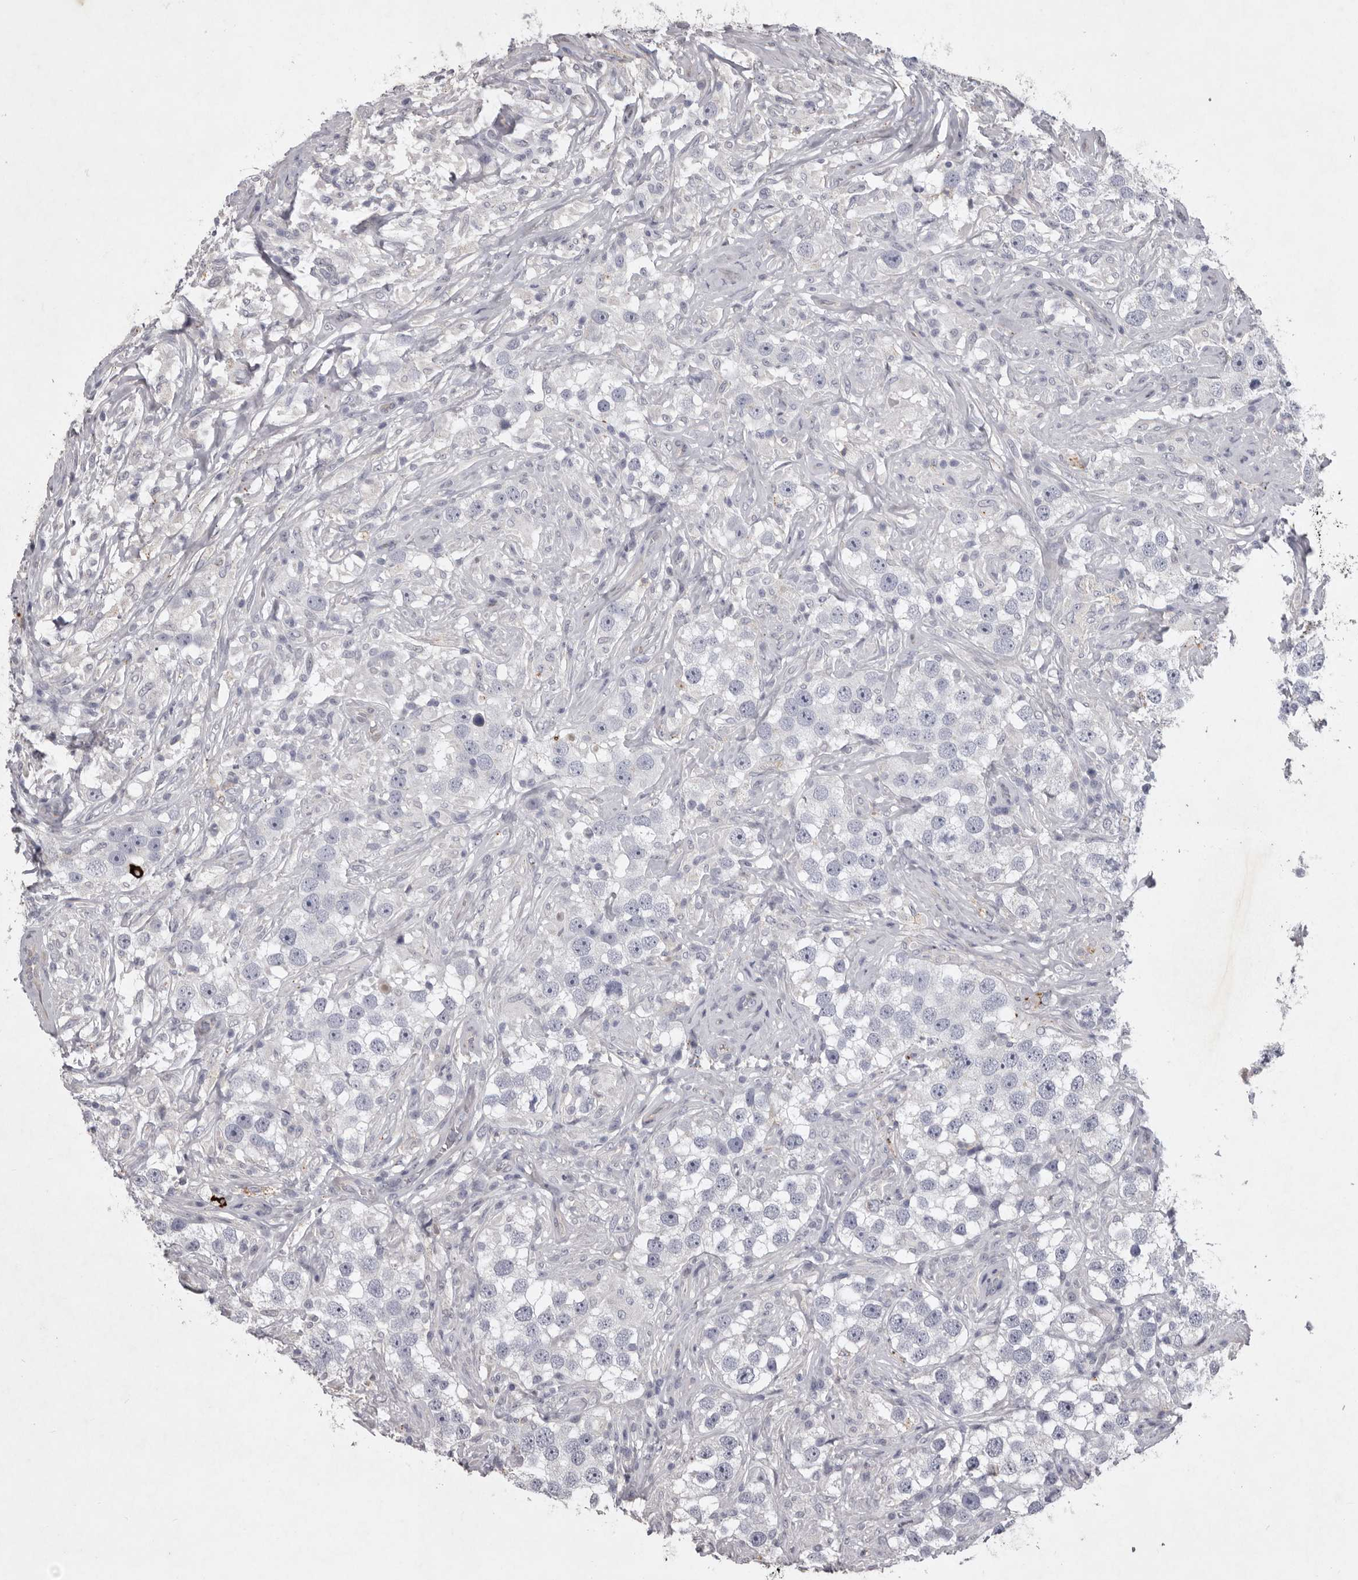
{"staining": {"intensity": "negative", "quantity": "none", "location": "none"}, "tissue": "testis cancer", "cell_type": "Tumor cells", "image_type": "cancer", "snomed": [{"axis": "morphology", "description": "Seminoma, NOS"}, {"axis": "topography", "description": "Testis"}], "caption": "The immunohistochemistry micrograph has no significant expression in tumor cells of testis cancer (seminoma) tissue.", "gene": "NKAIN4", "patient": {"sex": "male", "age": 49}}